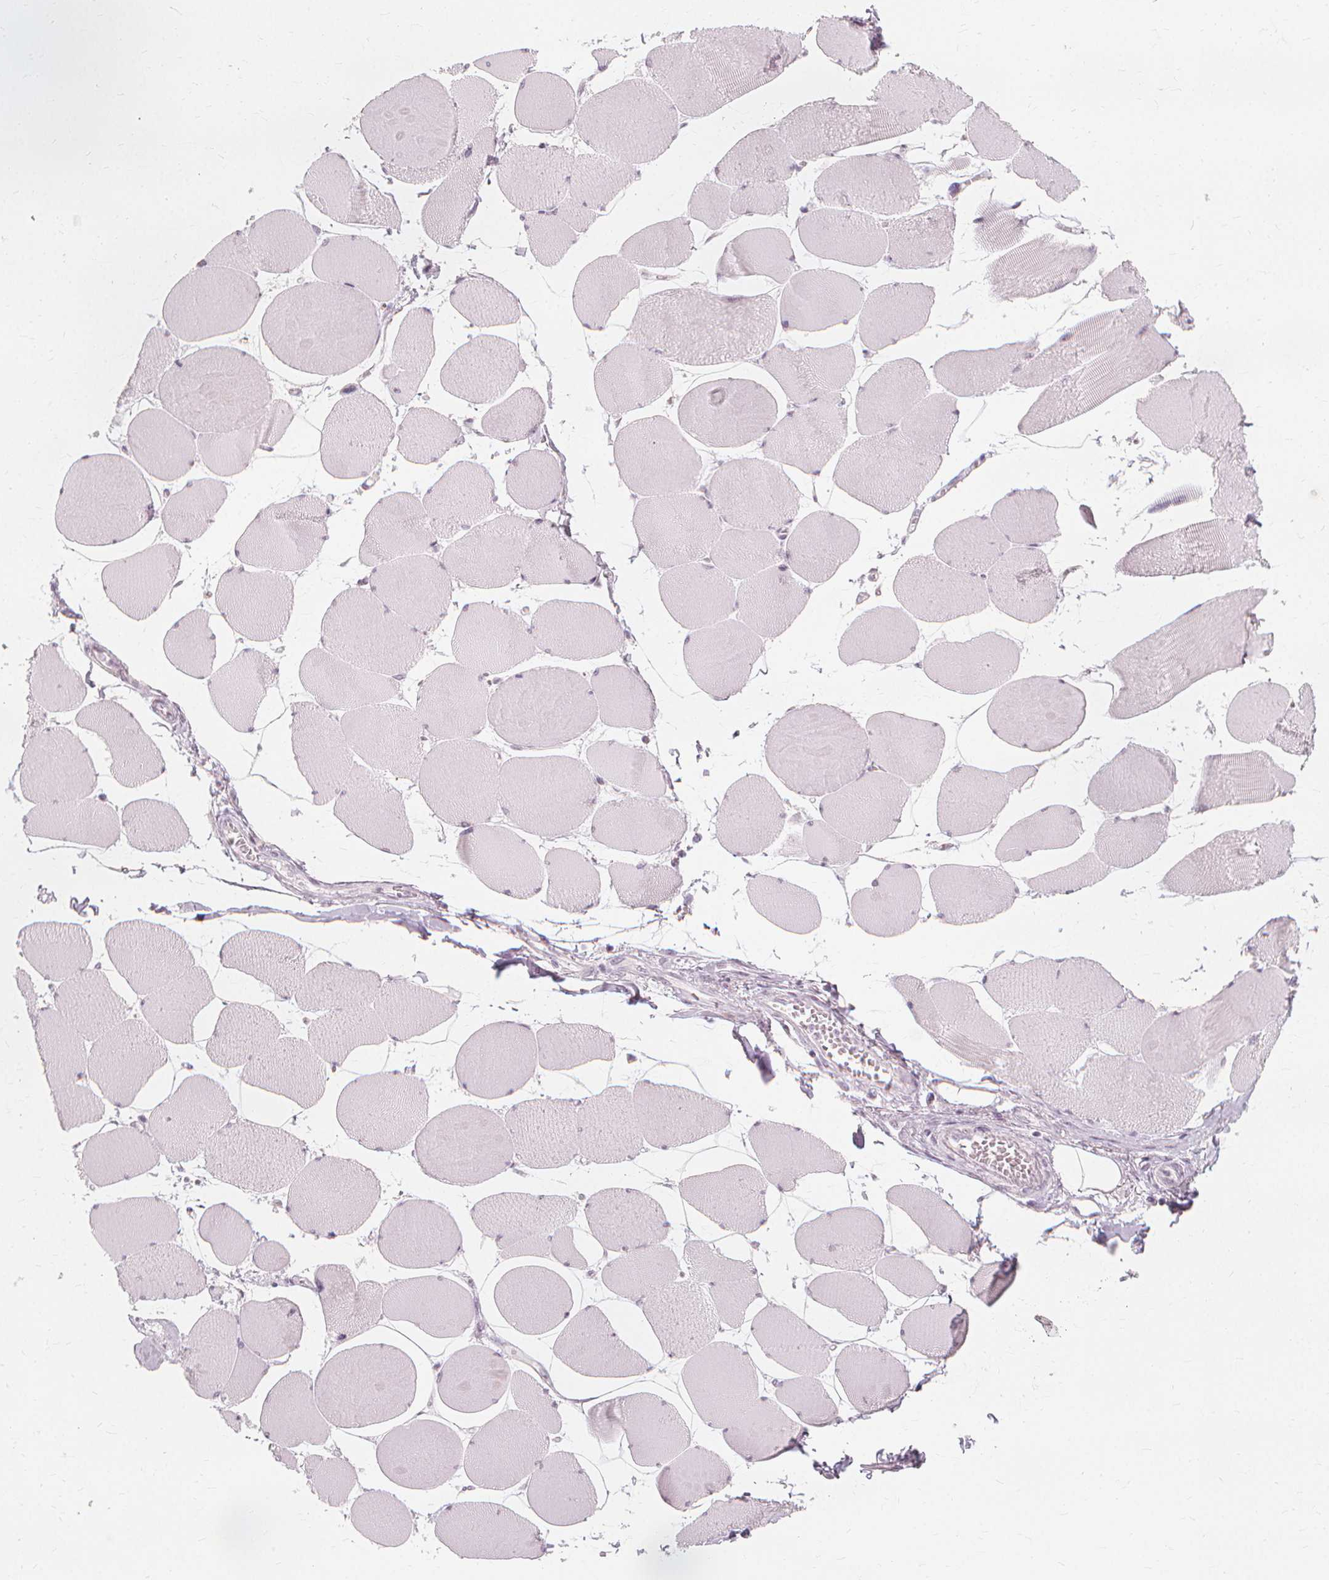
{"staining": {"intensity": "negative", "quantity": "none", "location": "none"}, "tissue": "skeletal muscle", "cell_type": "Myocytes", "image_type": "normal", "snomed": [{"axis": "morphology", "description": "Normal tissue, NOS"}, {"axis": "topography", "description": "Skeletal muscle"}], "caption": "Myocytes show no significant protein expression in unremarkable skeletal muscle.", "gene": "NXPE1", "patient": {"sex": "female", "age": 75}}